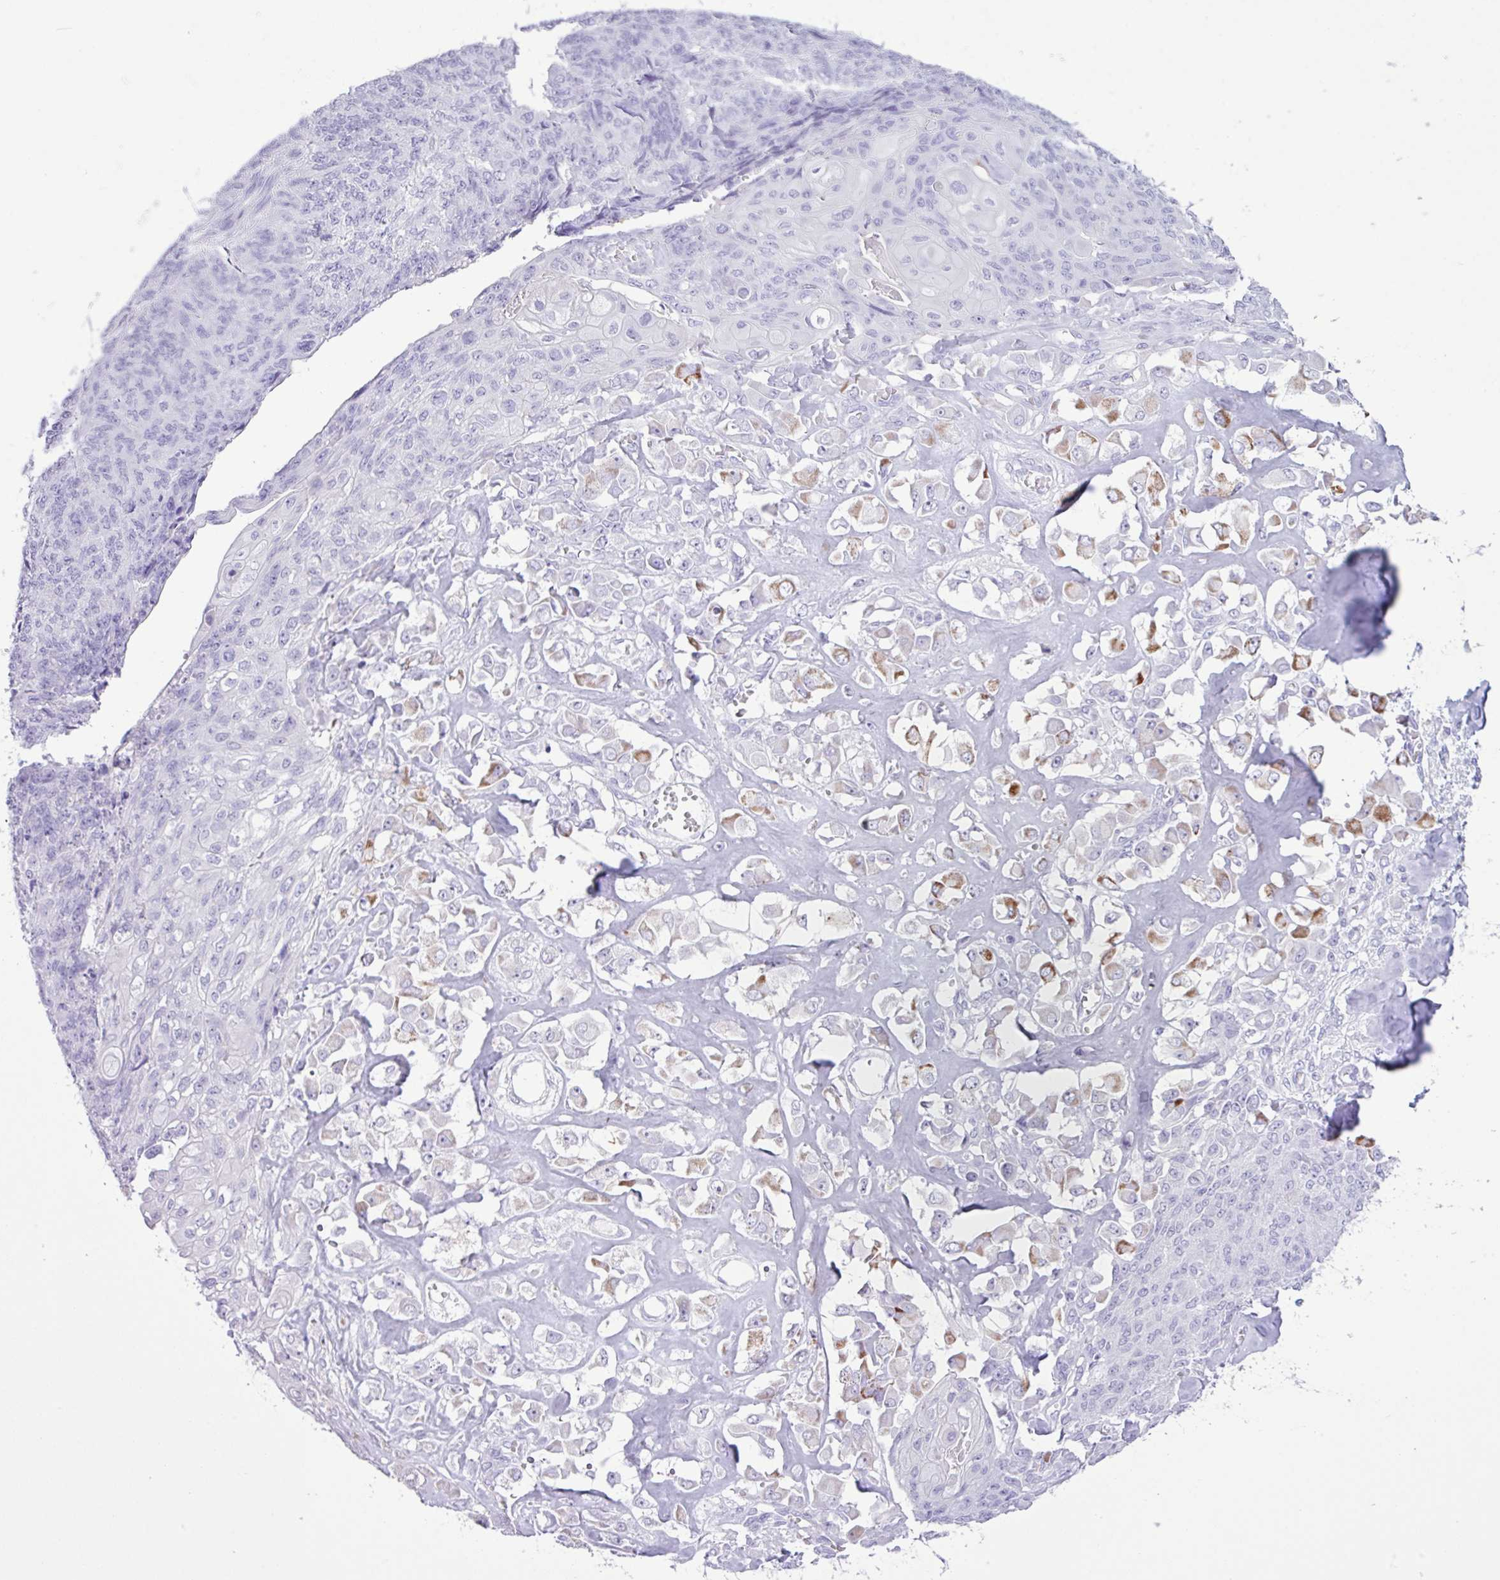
{"staining": {"intensity": "negative", "quantity": "none", "location": "none"}, "tissue": "endometrial cancer", "cell_type": "Tumor cells", "image_type": "cancer", "snomed": [{"axis": "morphology", "description": "Adenocarcinoma, NOS"}, {"axis": "topography", "description": "Endometrium"}], "caption": "Image shows no protein staining in tumor cells of endometrial cancer (adenocarcinoma) tissue. (Brightfield microscopy of DAB (3,3'-diaminobenzidine) immunohistochemistry (IHC) at high magnification).", "gene": "CKMT2", "patient": {"sex": "female", "age": 32}}